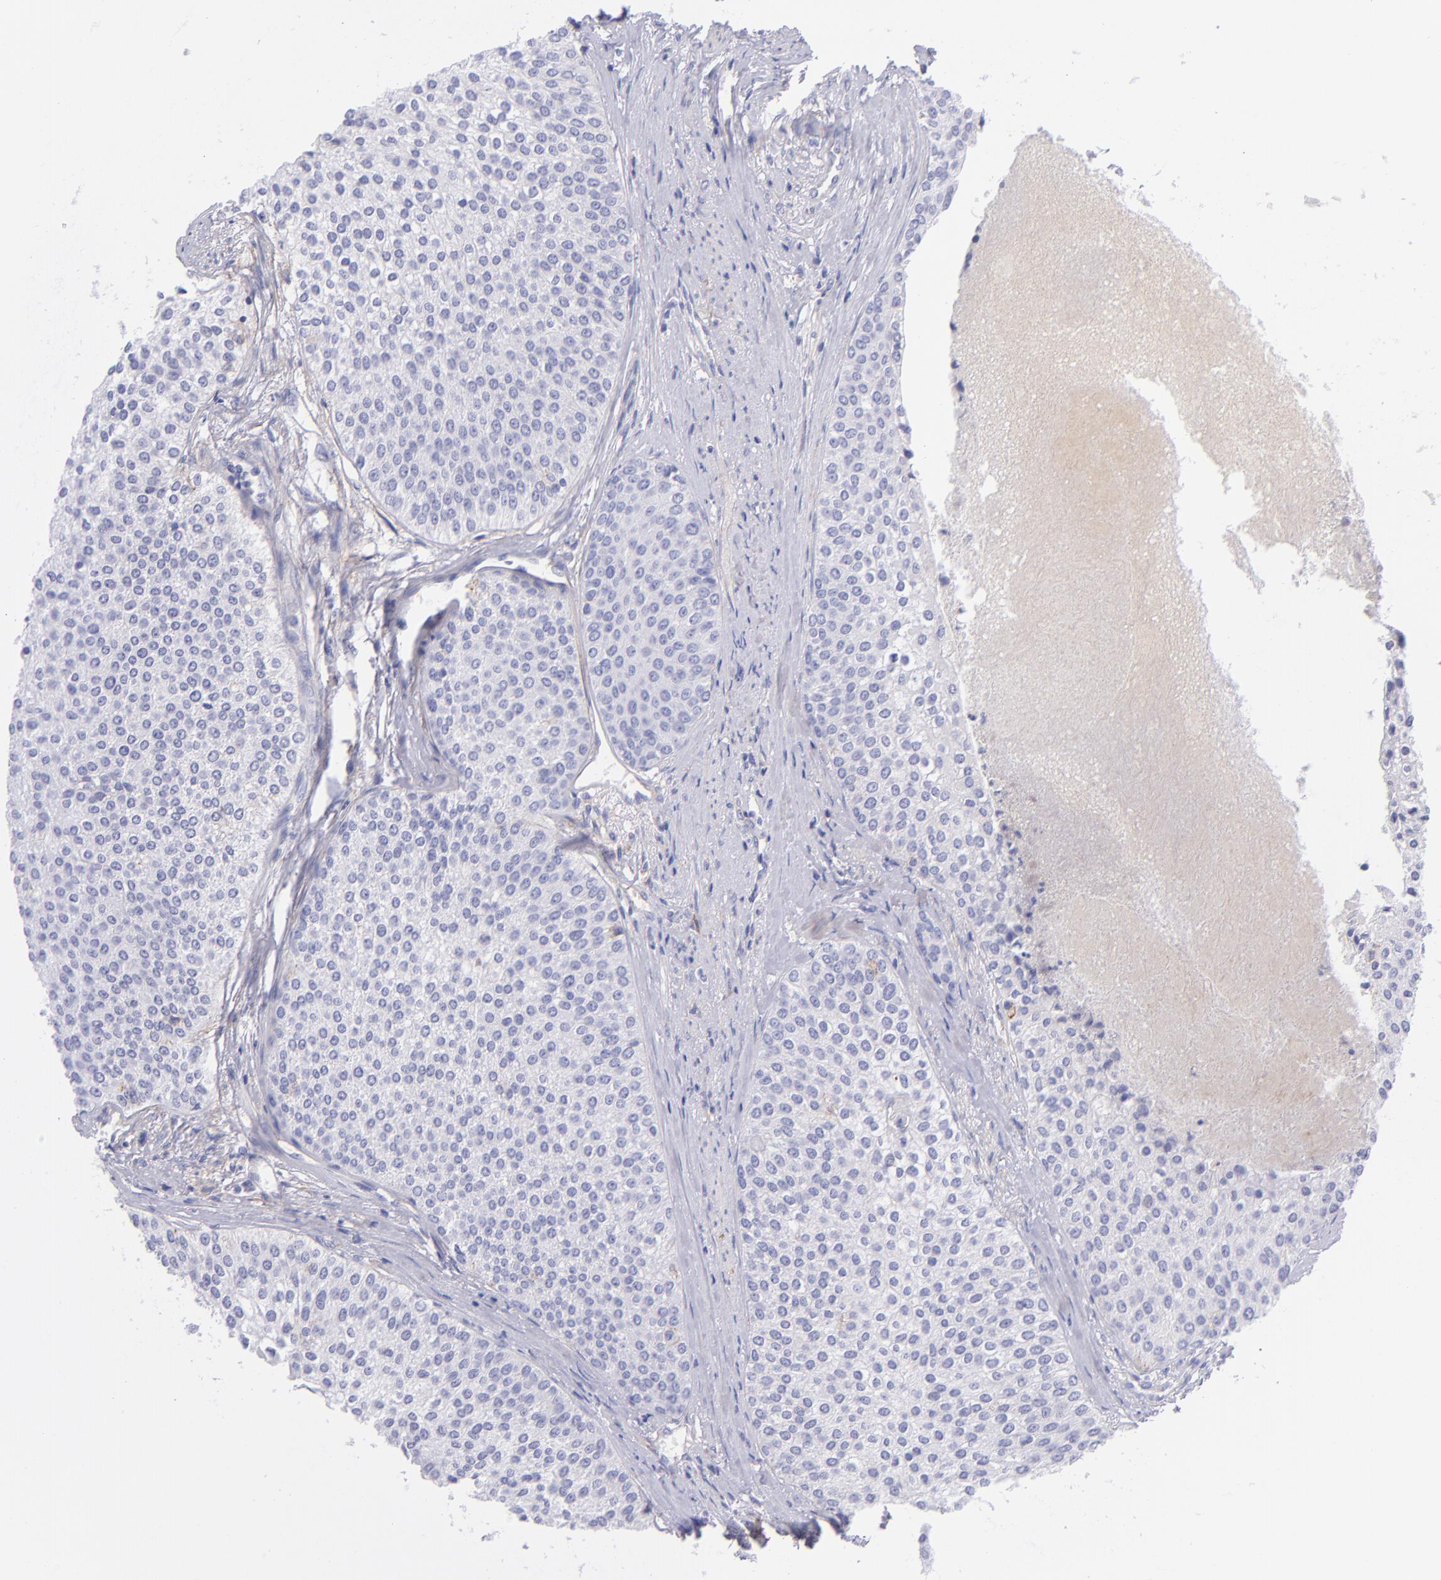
{"staining": {"intensity": "negative", "quantity": "none", "location": "none"}, "tissue": "urothelial cancer", "cell_type": "Tumor cells", "image_type": "cancer", "snomed": [{"axis": "morphology", "description": "Urothelial carcinoma, Low grade"}, {"axis": "topography", "description": "Urinary bladder"}], "caption": "Urothelial cancer was stained to show a protein in brown. There is no significant staining in tumor cells. (Stains: DAB (3,3'-diaminobenzidine) immunohistochemistry (IHC) with hematoxylin counter stain, Microscopy: brightfield microscopy at high magnification).", "gene": "CD81", "patient": {"sex": "female", "age": 73}}